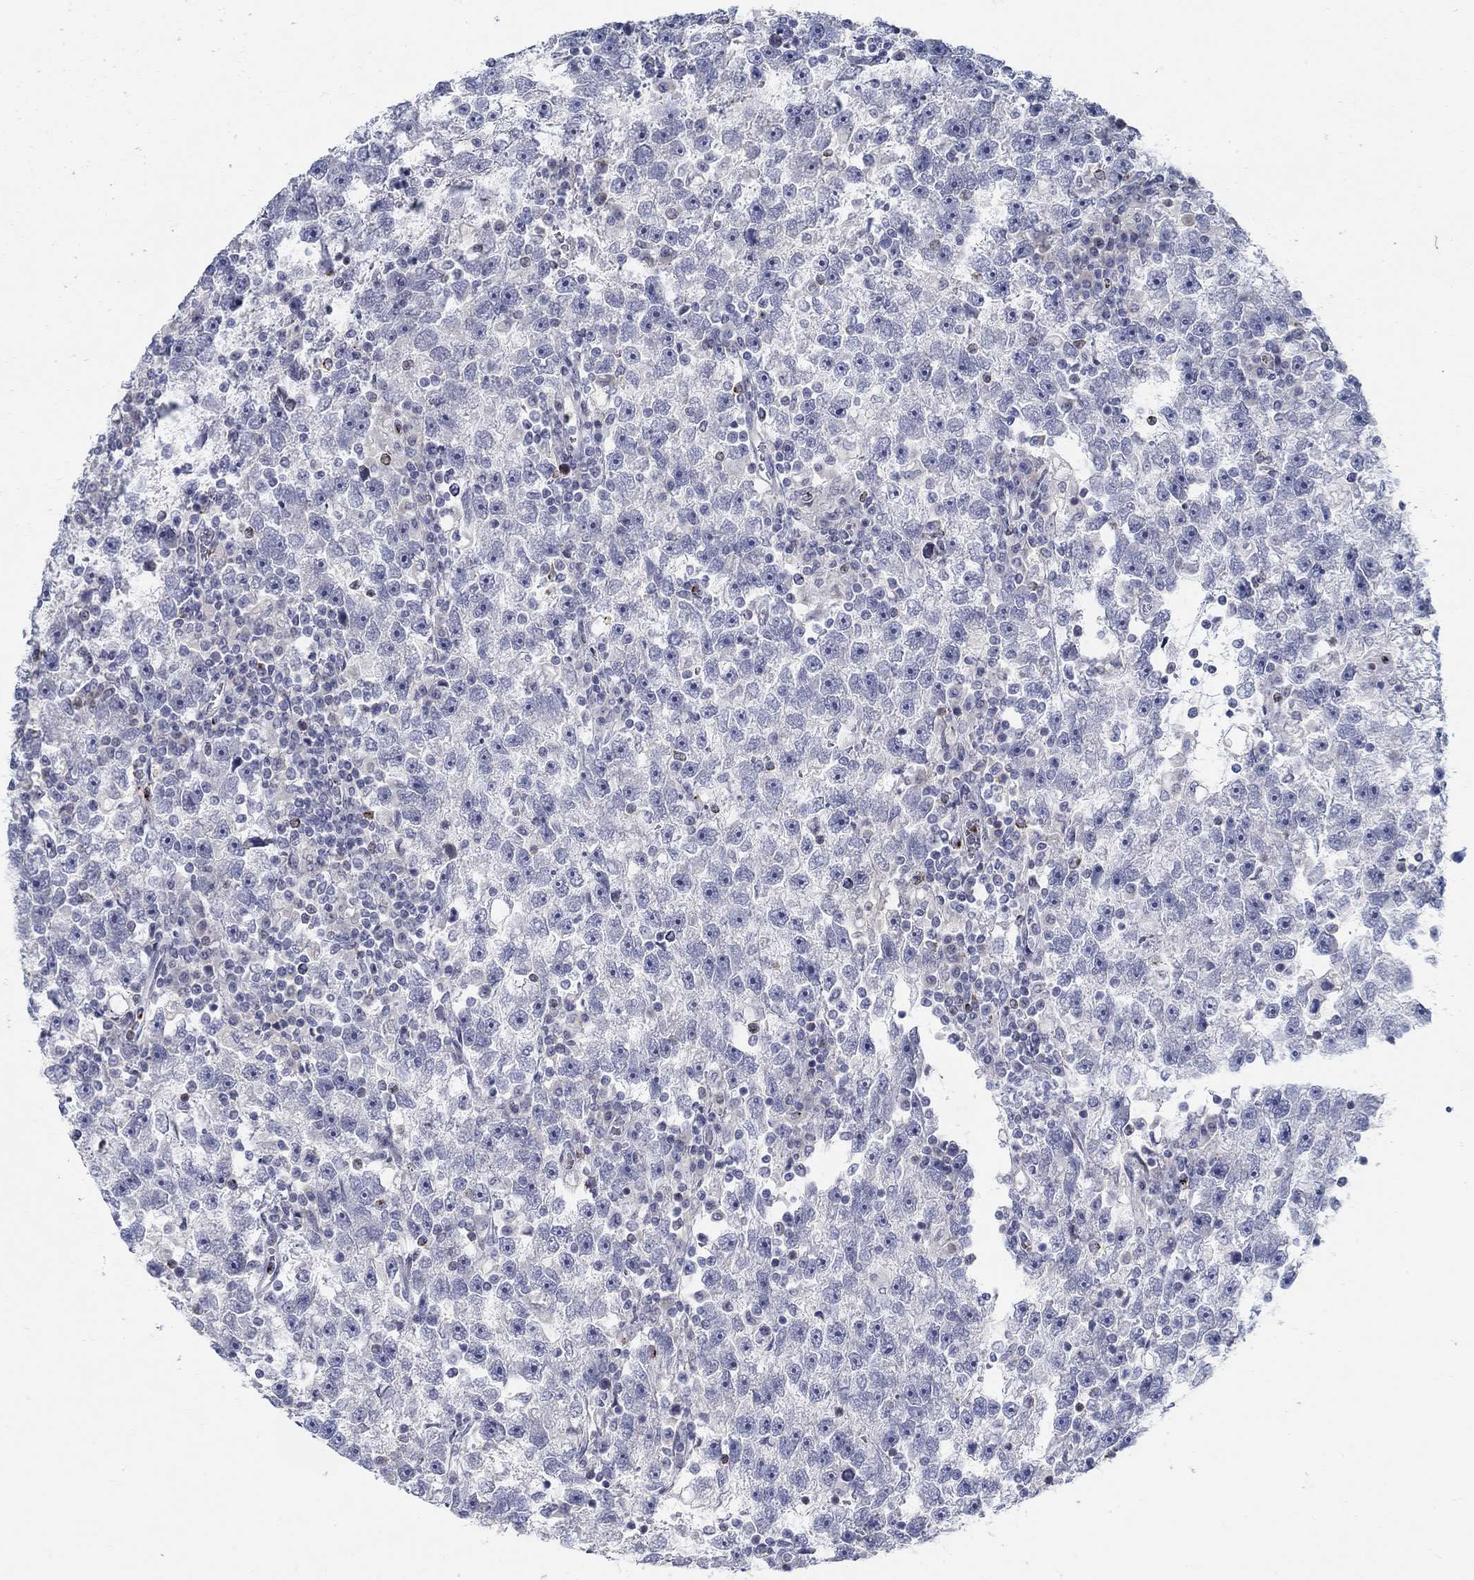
{"staining": {"intensity": "negative", "quantity": "none", "location": "none"}, "tissue": "testis cancer", "cell_type": "Tumor cells", "image_type": "cancer", "snomed": [{"axis": "morphology", "description": "Seminoma, NOS"}, {"axis": "topography", "description": "Testis"}], "caption": "A micrograph of human testis cancer is negative for staining in tumor cells. (Immunohistochemistry, brightfield microscopy, high magnification).", "gene": "ANO7", "patient": {"sex": "male", "age": 47}}